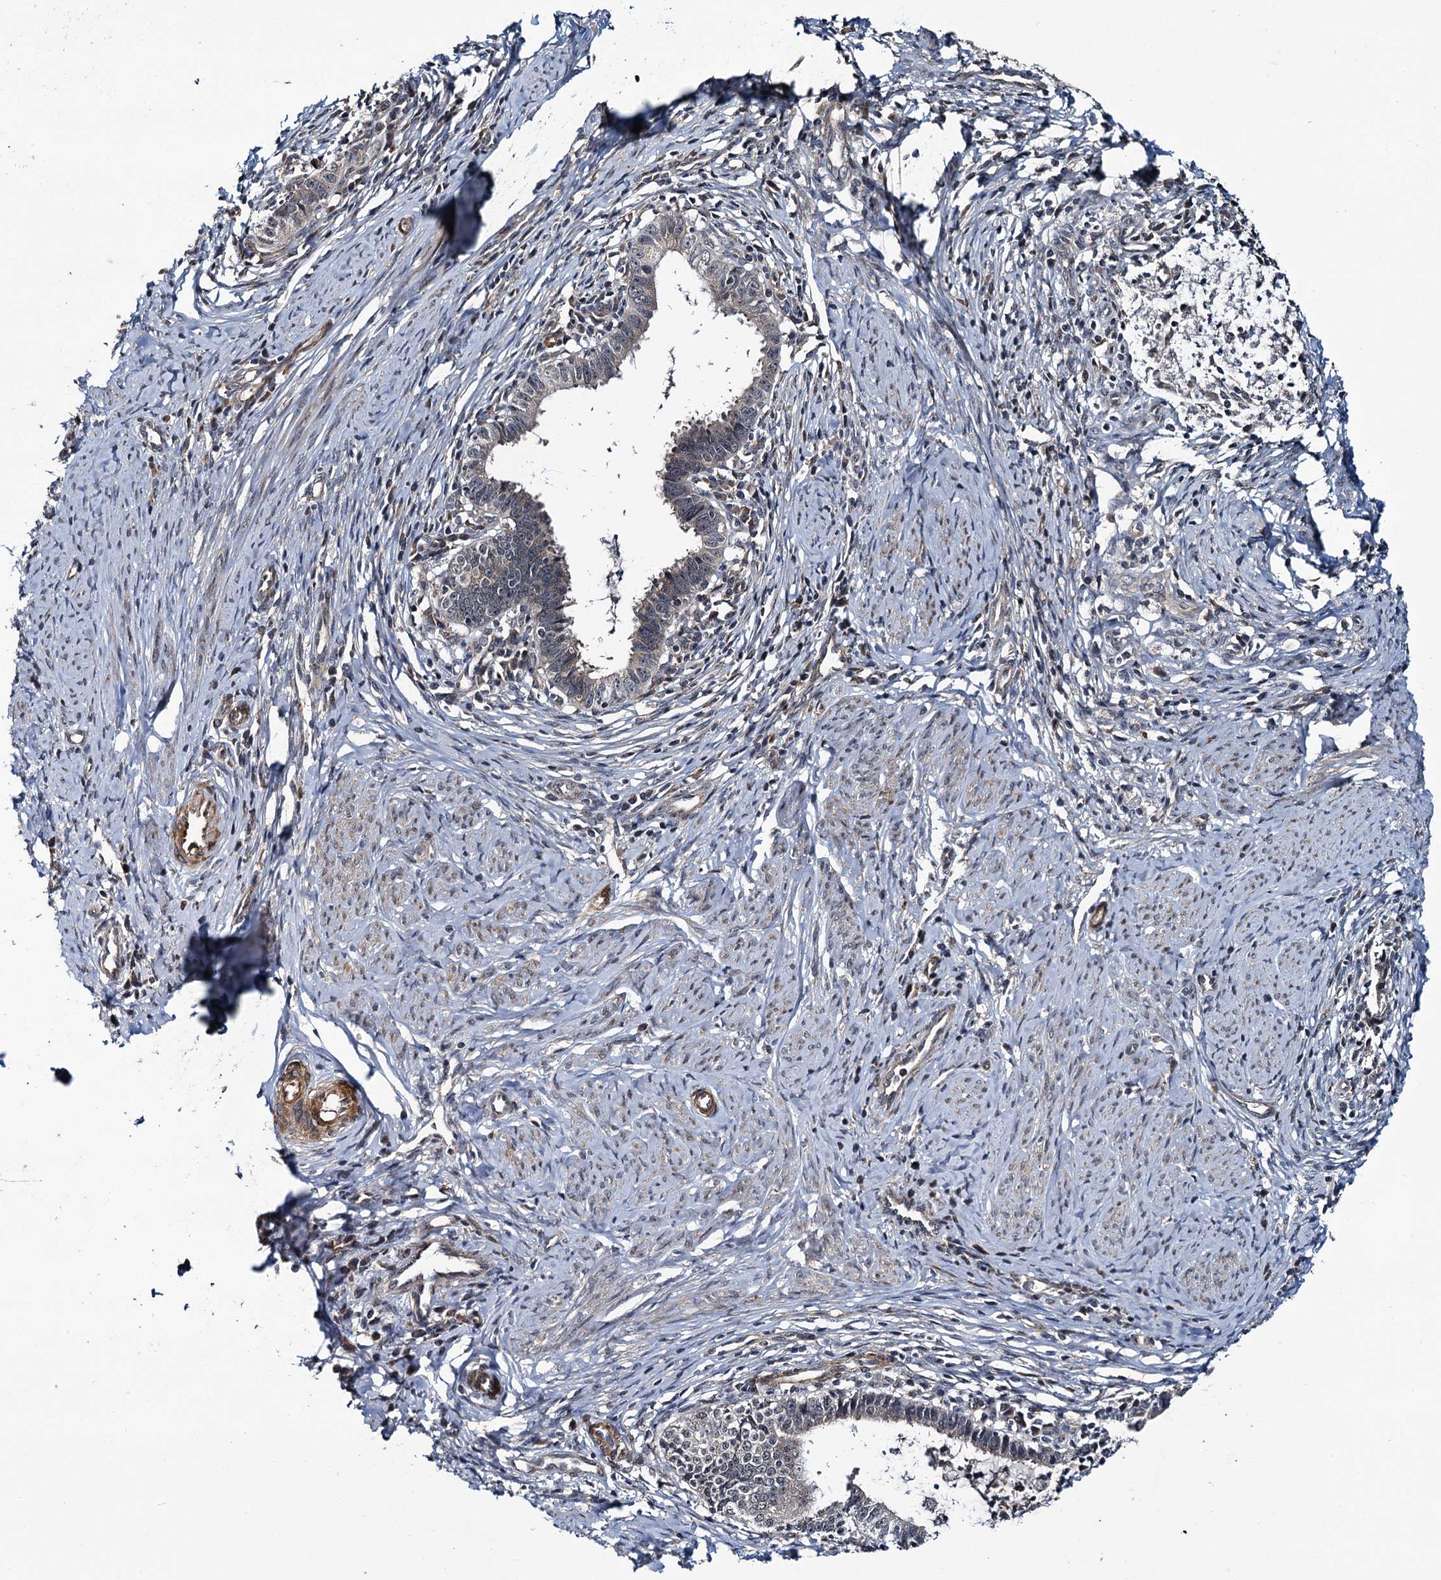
{"staining": {"intensity": "weak", "quantity": "25%-75%", "location": "cytoplasmic/membranous"}, "tissue": "cervical cancer", "cell_type": "Tumor cells", "image_type": "cancer", "snomed": [{"axis": "morphology", "description": "Adenocarcinoma, NOS"}, {"axis": "topography", "description": "Cervix"}], "caption": "Protein expression by immunohistochemistry (IHC) reveals weak cytoplasmic/membranous positivity in approximately 25%-75% of tumor cells in cervical cancer (adenocarcinoma).", "gene": "ARHGAP42", "patient": {"sex": "female", "age": 36}}